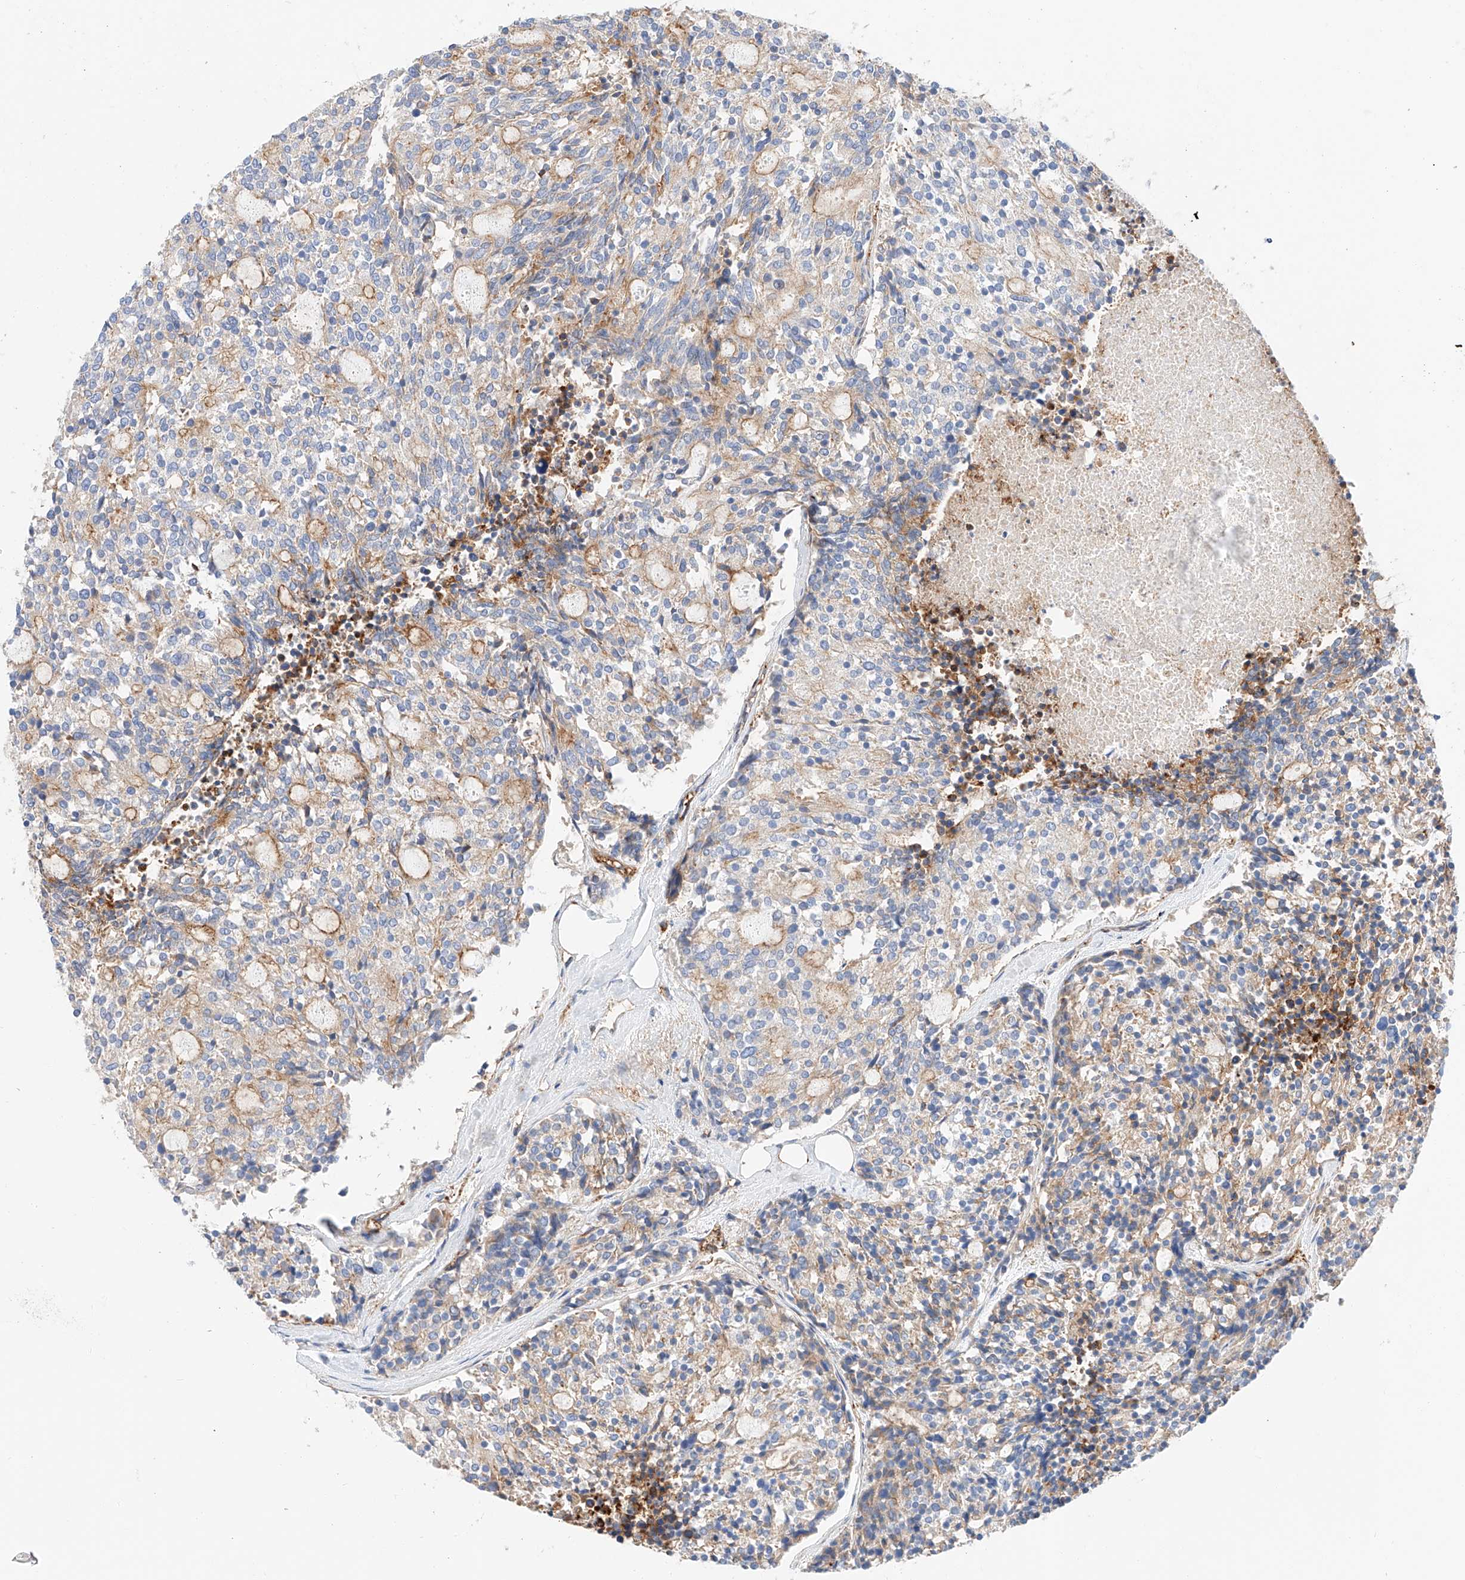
{"staining": {"intensity": "weak", "quantity": "25%-75%", "location": "cytoplasmic/membranous"}, "tissue": "carcinoid", "cell_type": "Tumor cells", "image_type": "cancer", "snomed": [{"axis": "morphology", "description": "Carcinoid, malignant, NOS"}, {"axis": "topography", "description": "Pancreas"}], "caption": "This is an image of immunohistochemistry (IHC) staining of carcinoid, which shows weak staining in the cytoplasmic/membranous of tumor cells.", "gene": "HAUS4", "patient": {"sex": "female", "age": 54}}